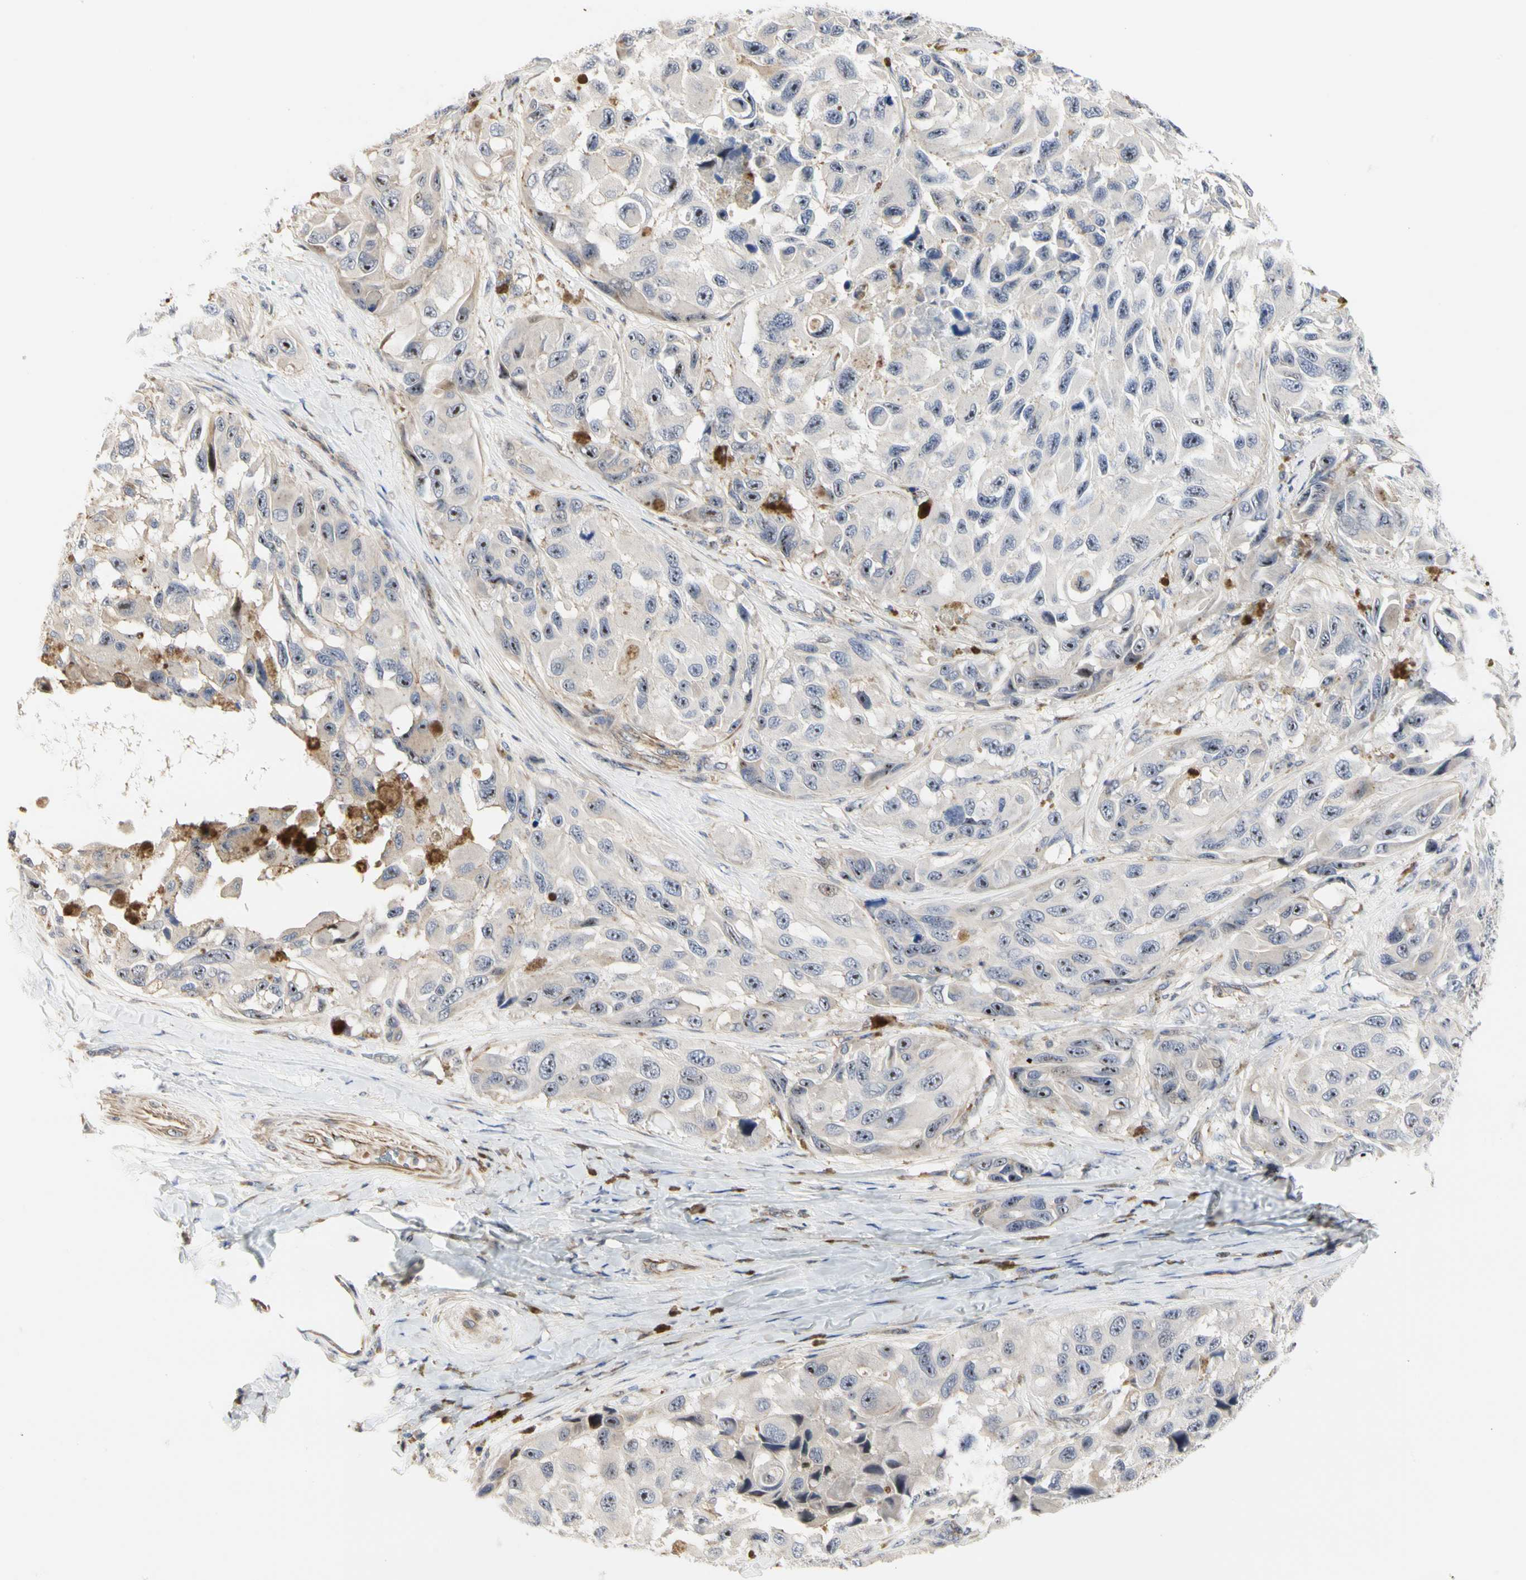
{"staining": {"intensity": "moderate", "quantity": "25%-75%", "location": "cytoplasmic/membranous,nuclear"}, "tissue": "melanoma", "cell_type": "Tumor cells", "image_type": "cancer", "snomed": [{"axis": "morphology", "description": "Malignant melanoma, NOS"}, {"axis": "topography", "description": "Skin"}], "caption": "Protein staining of malignant melanoma tissue shows moderate cytoplasmic/membranous and nuclear expression in approximately 25%-75% of tumor cells. The staining was performed using DAB (3,3'-diaminobenzidine) to visualize the protein expression in brown, while the nuclei were stained in blue with hematoxylin (Magnification: 20x).", "gene": "SHANK2", "patient": {"sex": "female", "age": 73}}